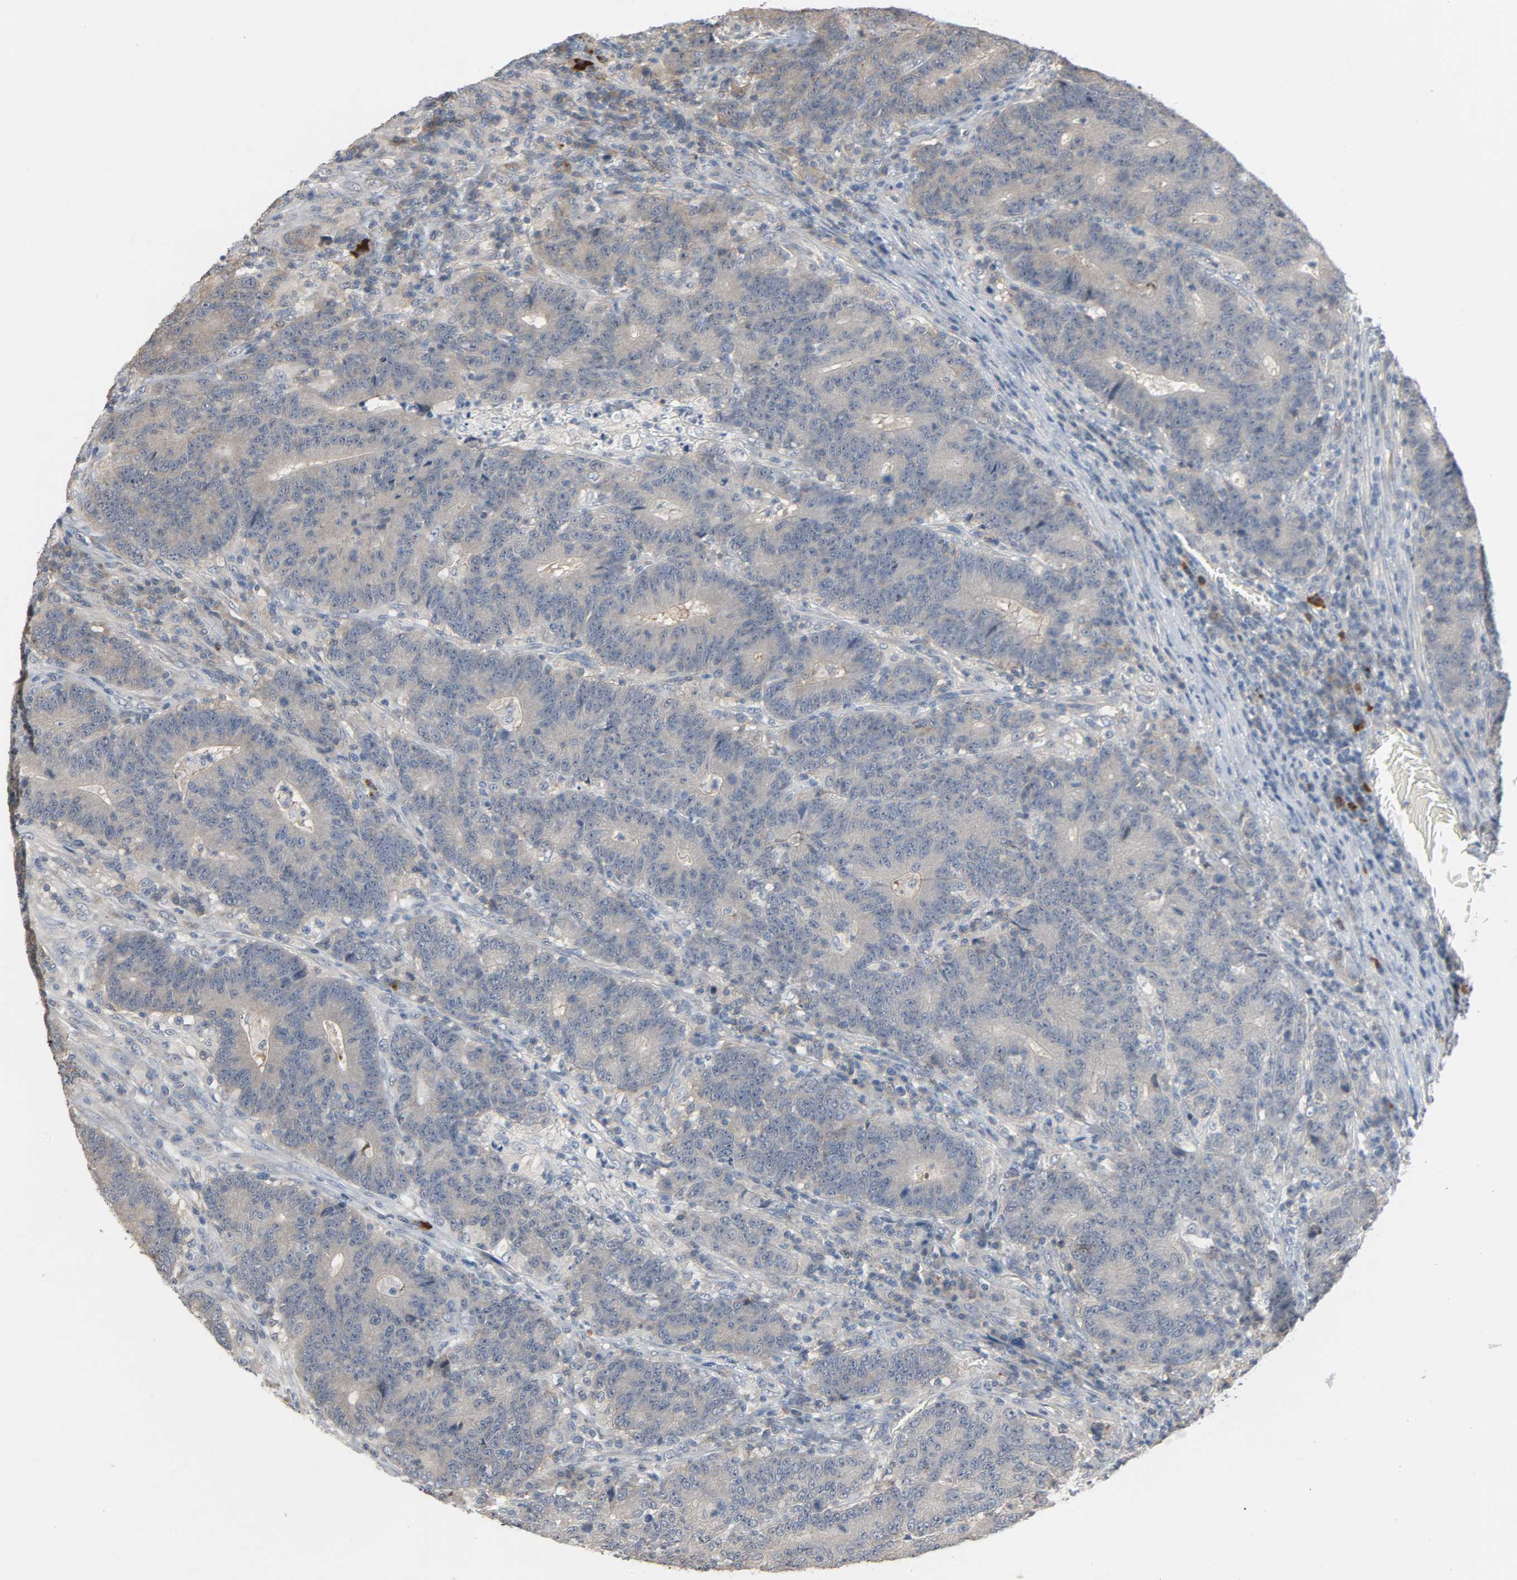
{"staining": {"intensity": "weak", "quantity": "25%-75%", "location": "cytoplasmic/membranous"}, "tissue": "colorectal cancer", "cell_type": "Tumor cells", "image_type": "cancer", "snomed": [{"axis": "morphology", "description": "Normal tissue, NOS"}, {"axis": "morphology", "description": "Adenocarcinoma, NOS"}, {"axis": "topography", "description": "Colon"}], "caption": "Tumor cells exhibit low levels of weak cytoplasmic/membranous staining in approximately 25%-75% of cells in human colorectal cancer.", "gene": "CD4", "patient": {"sex": "female", "age": 75}}